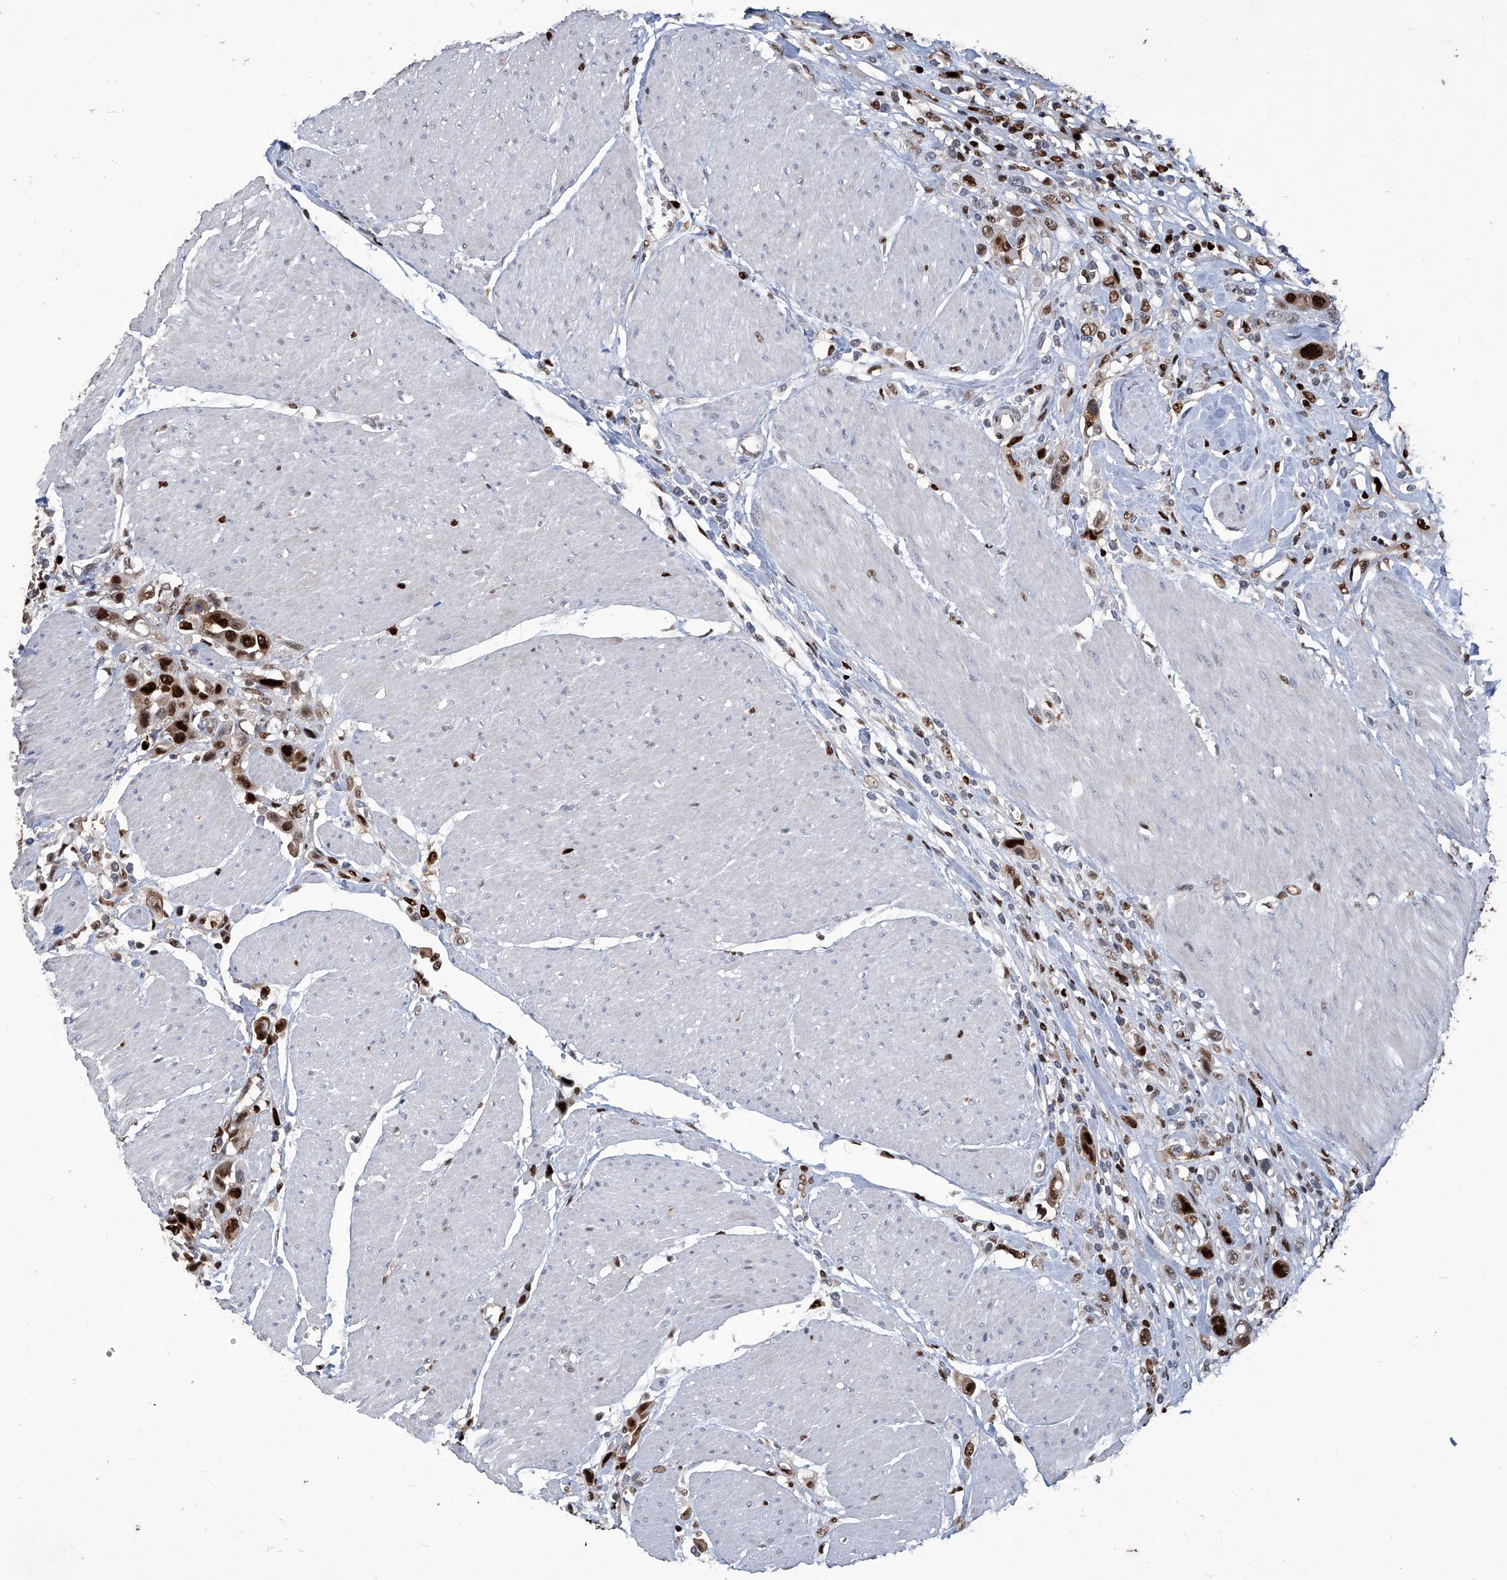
{"staining": {"intensity": "strong", "quantity": ">75%", "location": "nuclear"}, "tissue": "urothelial cancer", "cell_type": "Tumor cells", "image_type": "cancer", "snomed": [{"axis": "morphology", "description": "Urothelial carcinoma, High grade"}, {"axis": "topography", "description": "Urinary bladder"}], "caption": "IHC image of neoplastic tissue: urothelial cancer stained using immunohistochemistry (IHC) exhibits high levels of strong protein expression localized specifically in the nuclear of tumor cells, appearing as a nuclear brown color.", "gene": "PCNA", "patient": {"sex": "male", "age": 50}}